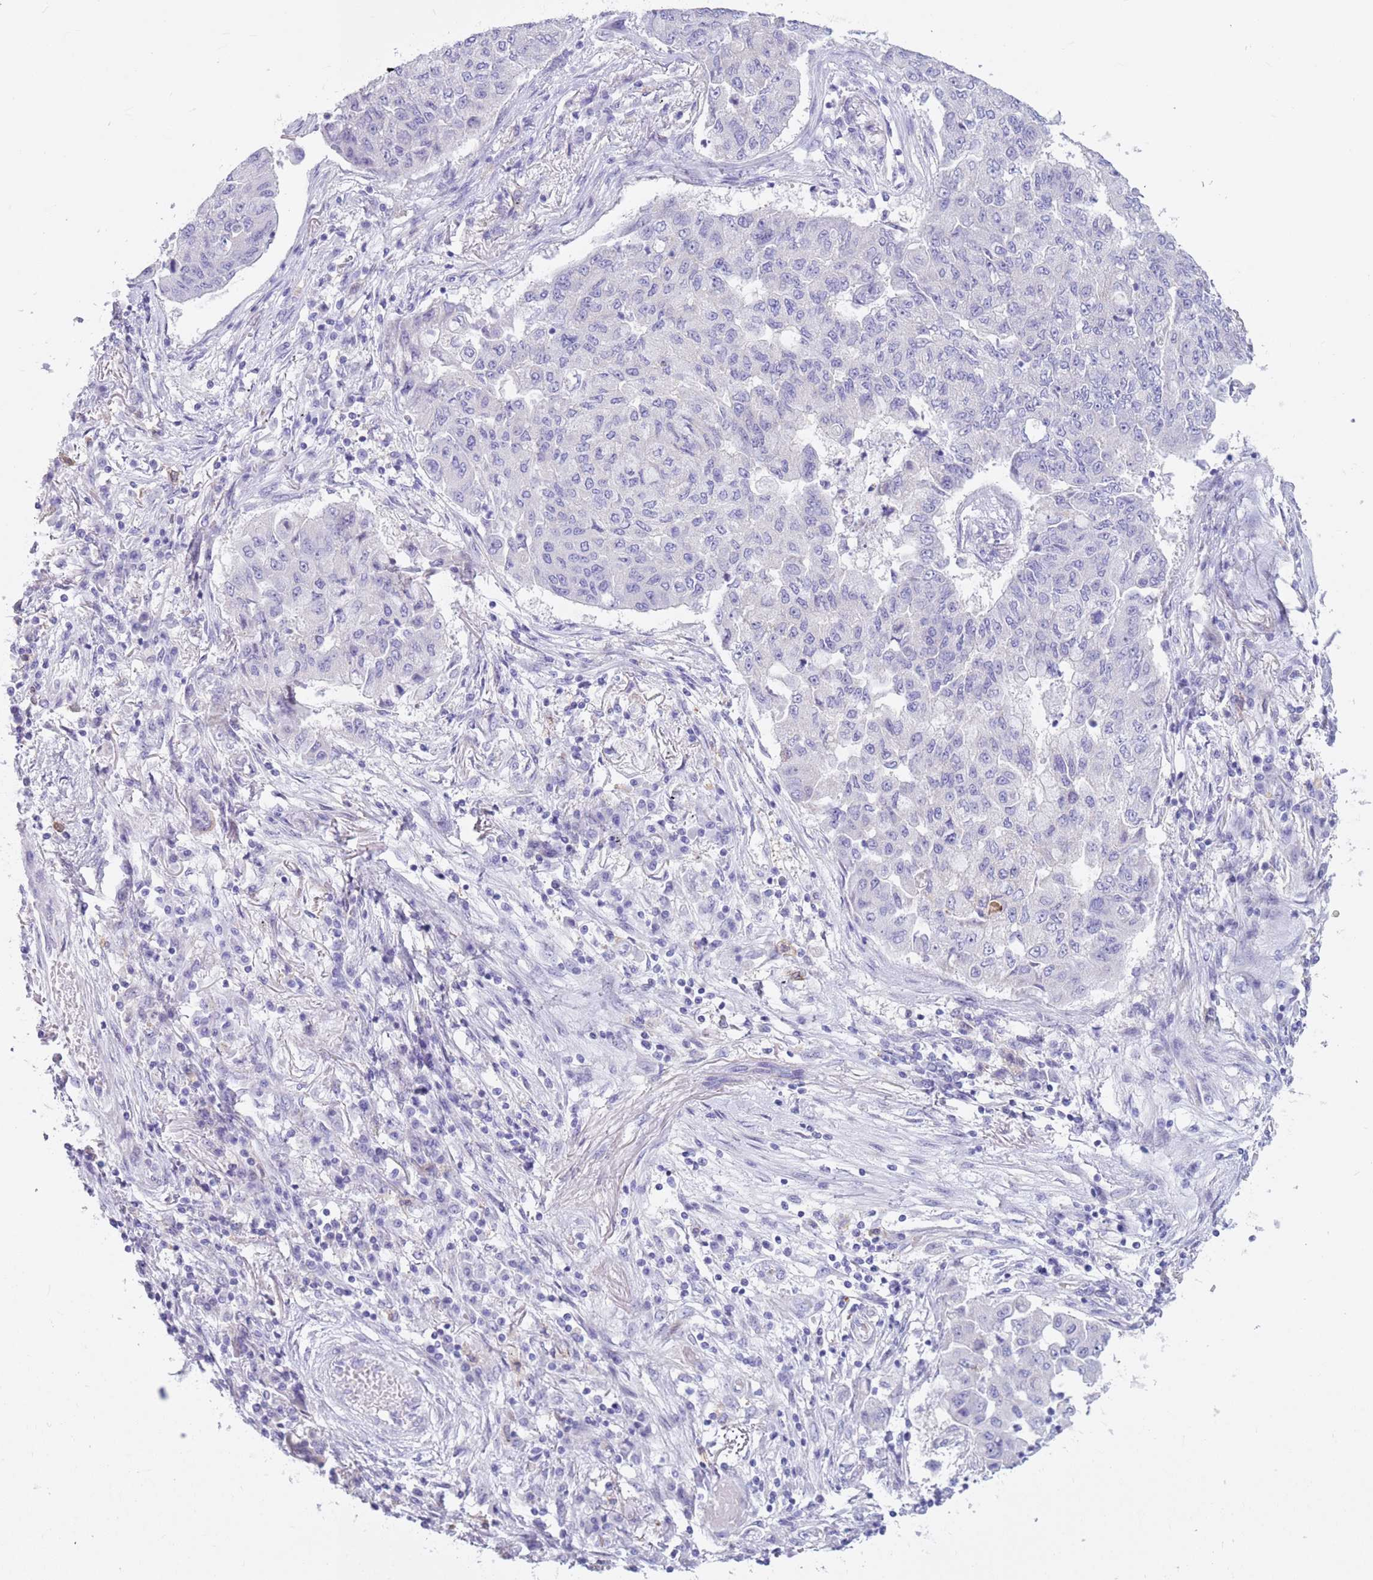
{"staining": {"intensity": "negative", "quantity": "none", "location": "none"}, "tissue": "lung cancer", "cell_type": "Tumor cells", "image_type": "cancer", "snomed": [{"axis": "morphology", "description": "Squamous cell carcinoma, NOS"}, {"axis": "topography", "description": "Lung"}], "caption": "Micrograph shows no protein positivity in tumor cells of squamous cell carcinoma (lung) tissue.", "gene": "SNX6", "patient": {"sex": "male", "age": 74}}